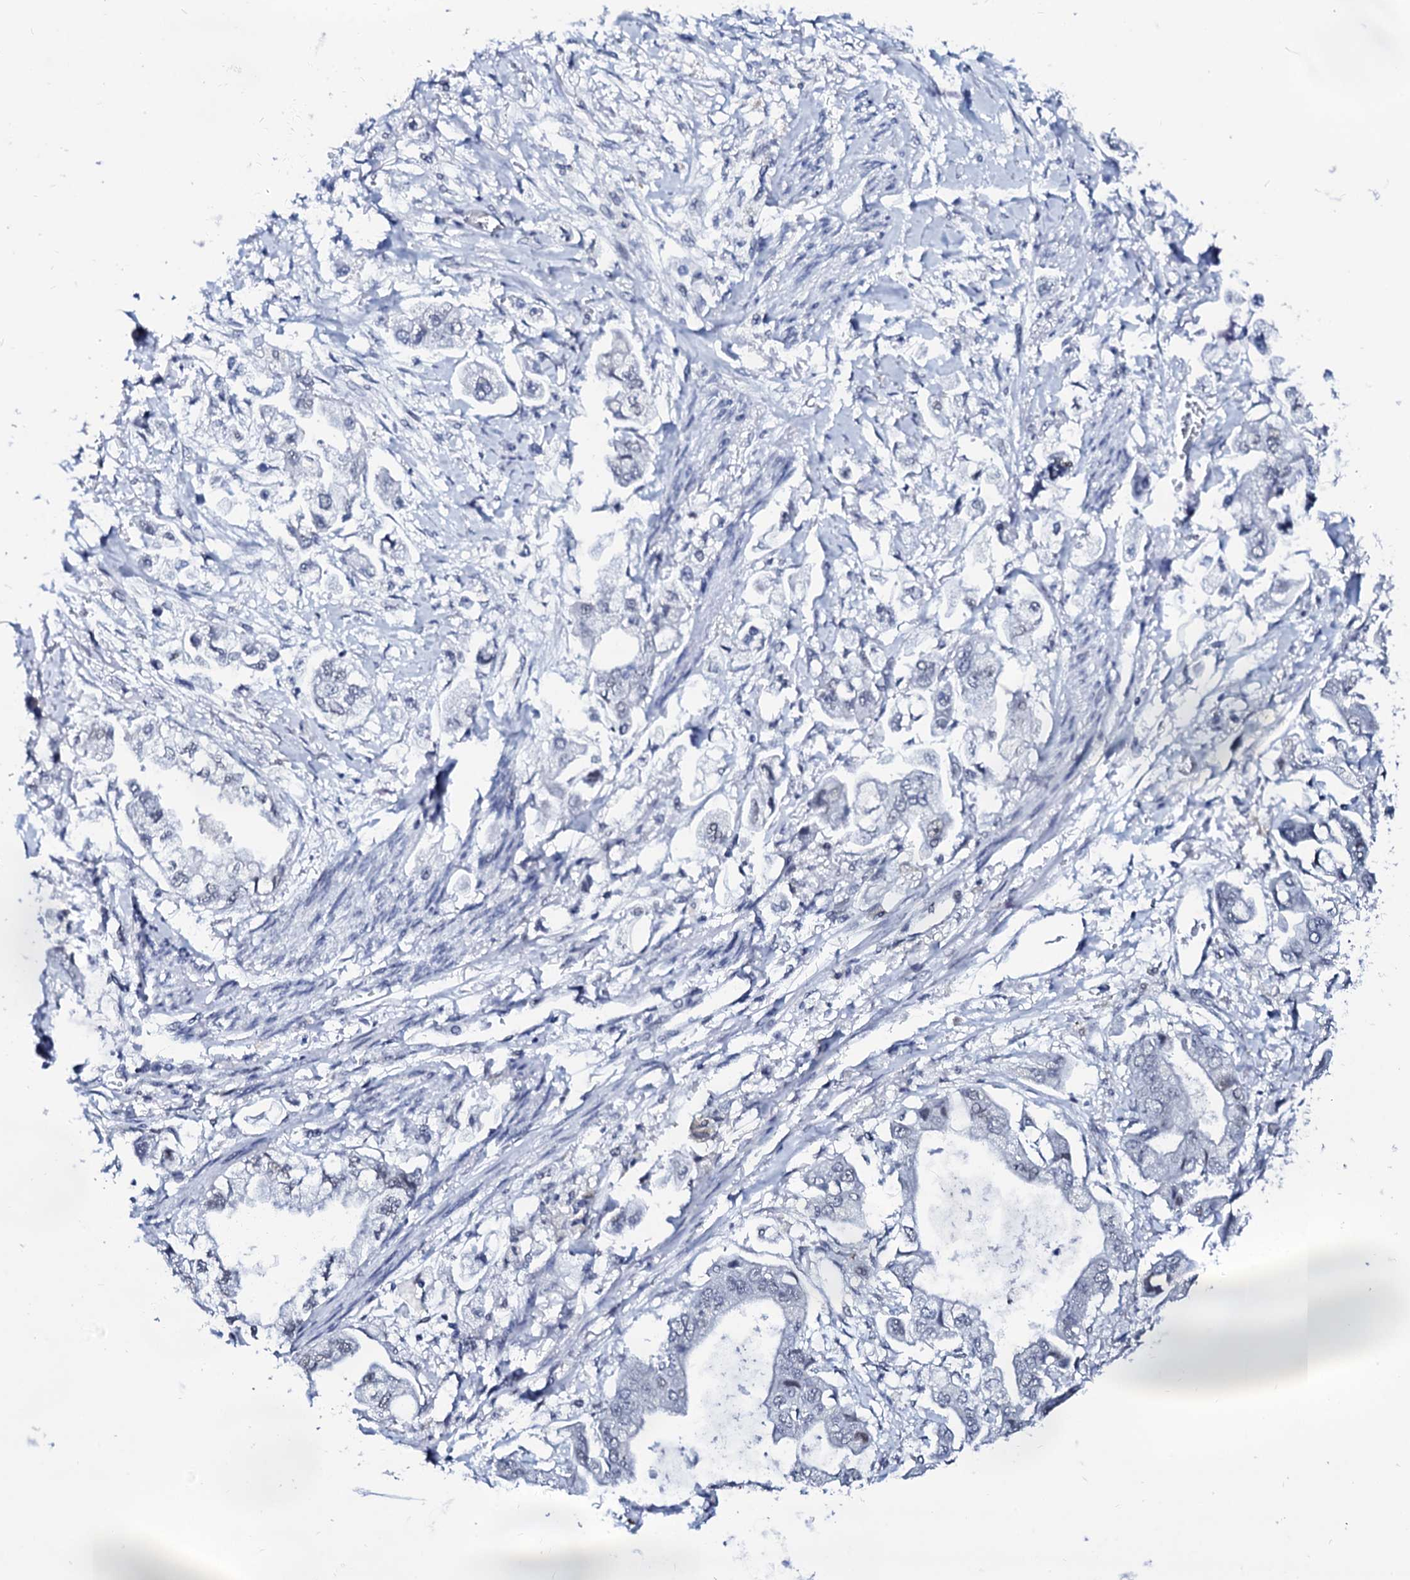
{"staining": {"intensity": "negative", "quantity": "none", "location": "none"}, "tissue": "stomach cancer", "cell_type": "Tumor cells", "image_type": "cancer", "snomed": [{"axis": "morphology", "description": "Adenocarcinoma, NOS"}, {"axis": "topography", "description": "Stomach"}], "caption": "Protein analysis of stomach cancer (adenocarcinoma) reveals no significant staining in tumor cells.", "gene": "SPATA19", "patient": {"sex": "male", "age": 62}}